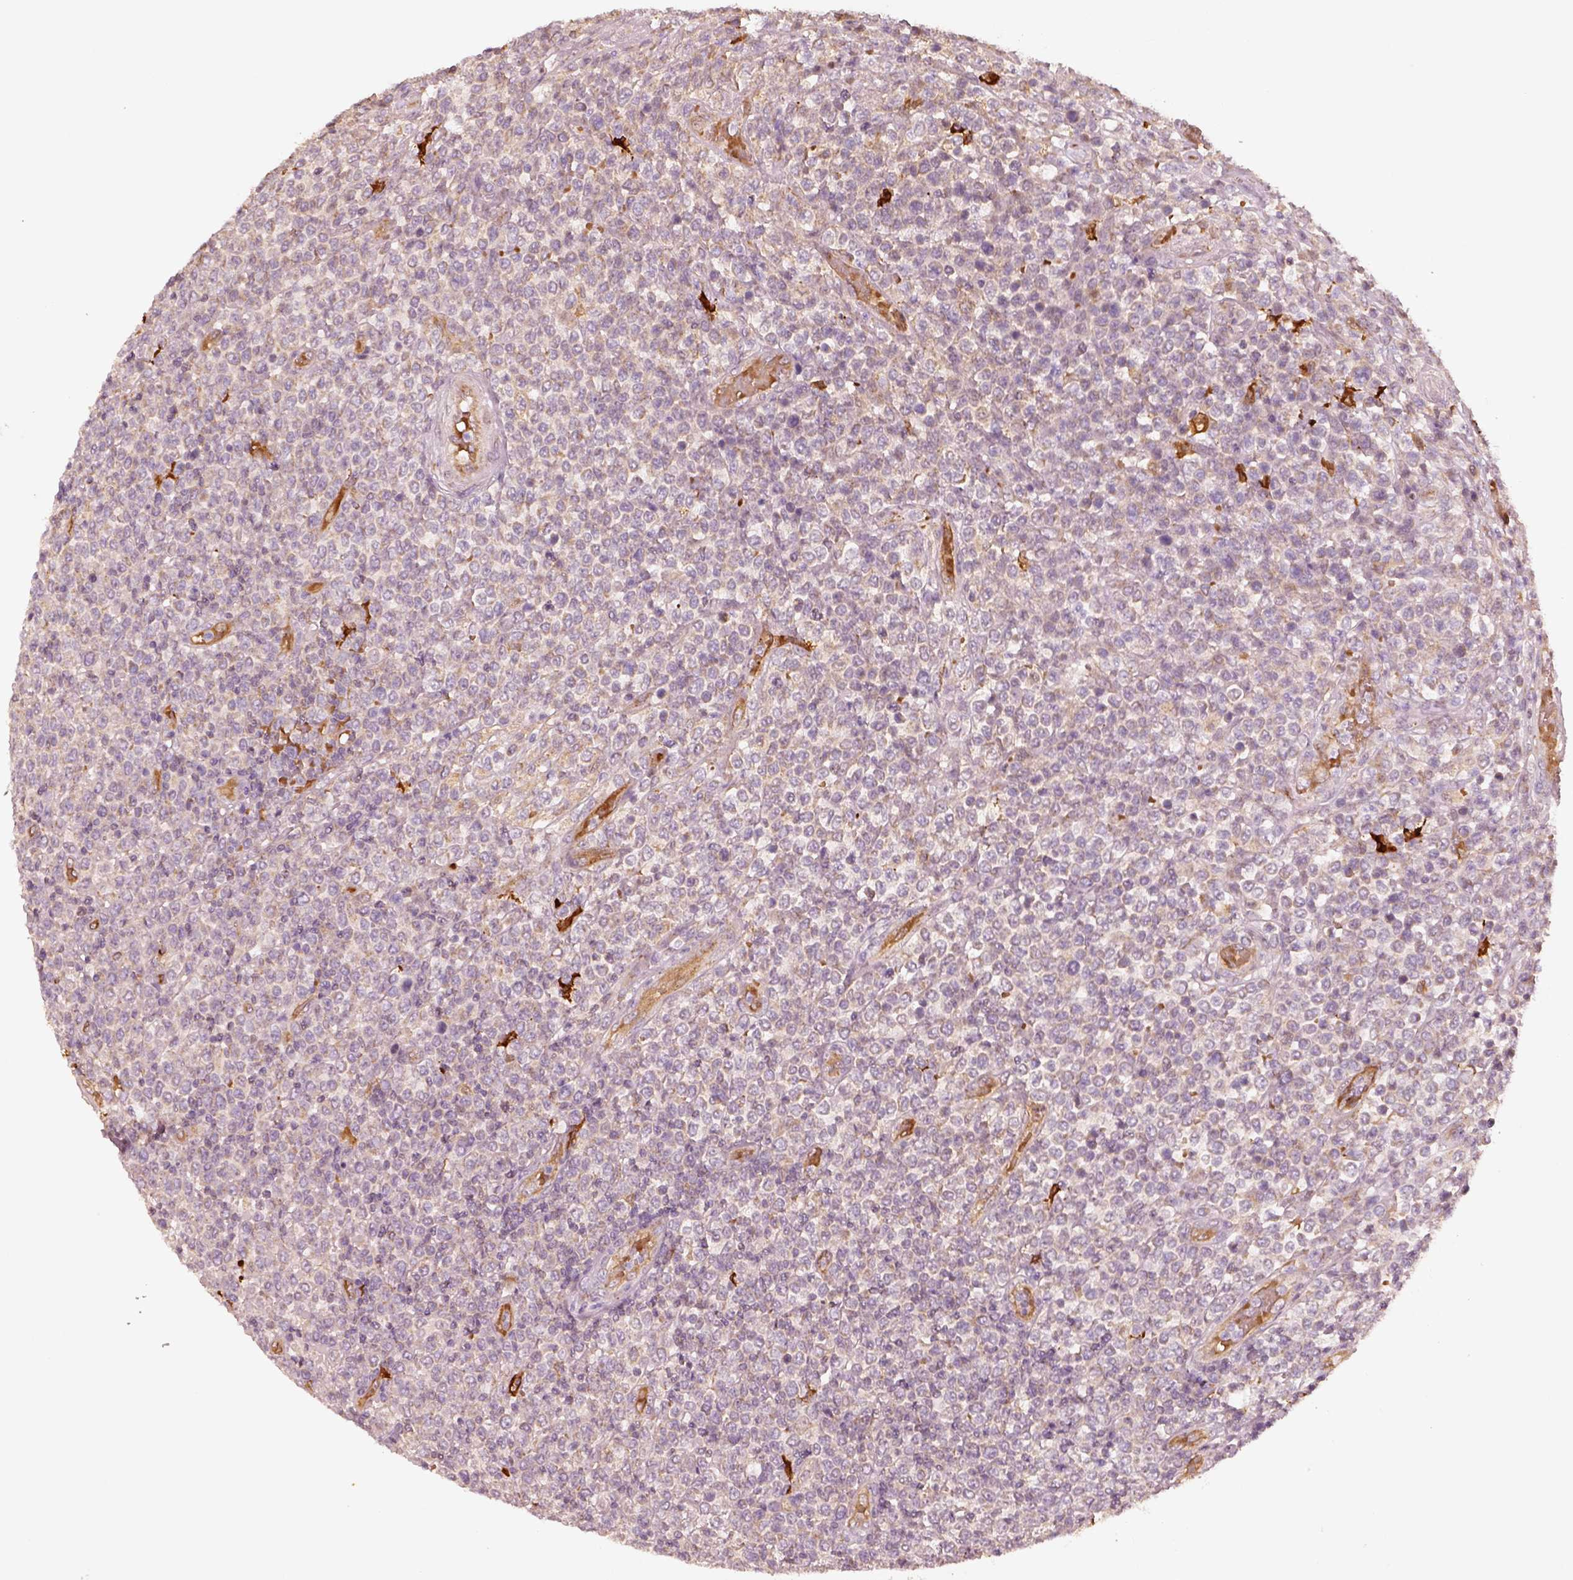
{"staining": {"intensity": "negative", "quantity": "none", "location": "none"}, "tissue": "lymphoma", "cell_type": "Tumor cells", "image_type": "cancer", "snomed": [{"axis": "morphology", "description": "Malignant lymphoma, non-Hodgkin's type, High grade"}, {"axis": "topography", "description": "Soft tissue"}], "caption": "IHC histopathology image of neoplastic tissue: lymphoma stained with DAB demonstrates no significant protein staining in tumor cells.", "gene": "FSCN1", "patient": {"sex": "female", "age": 56}}